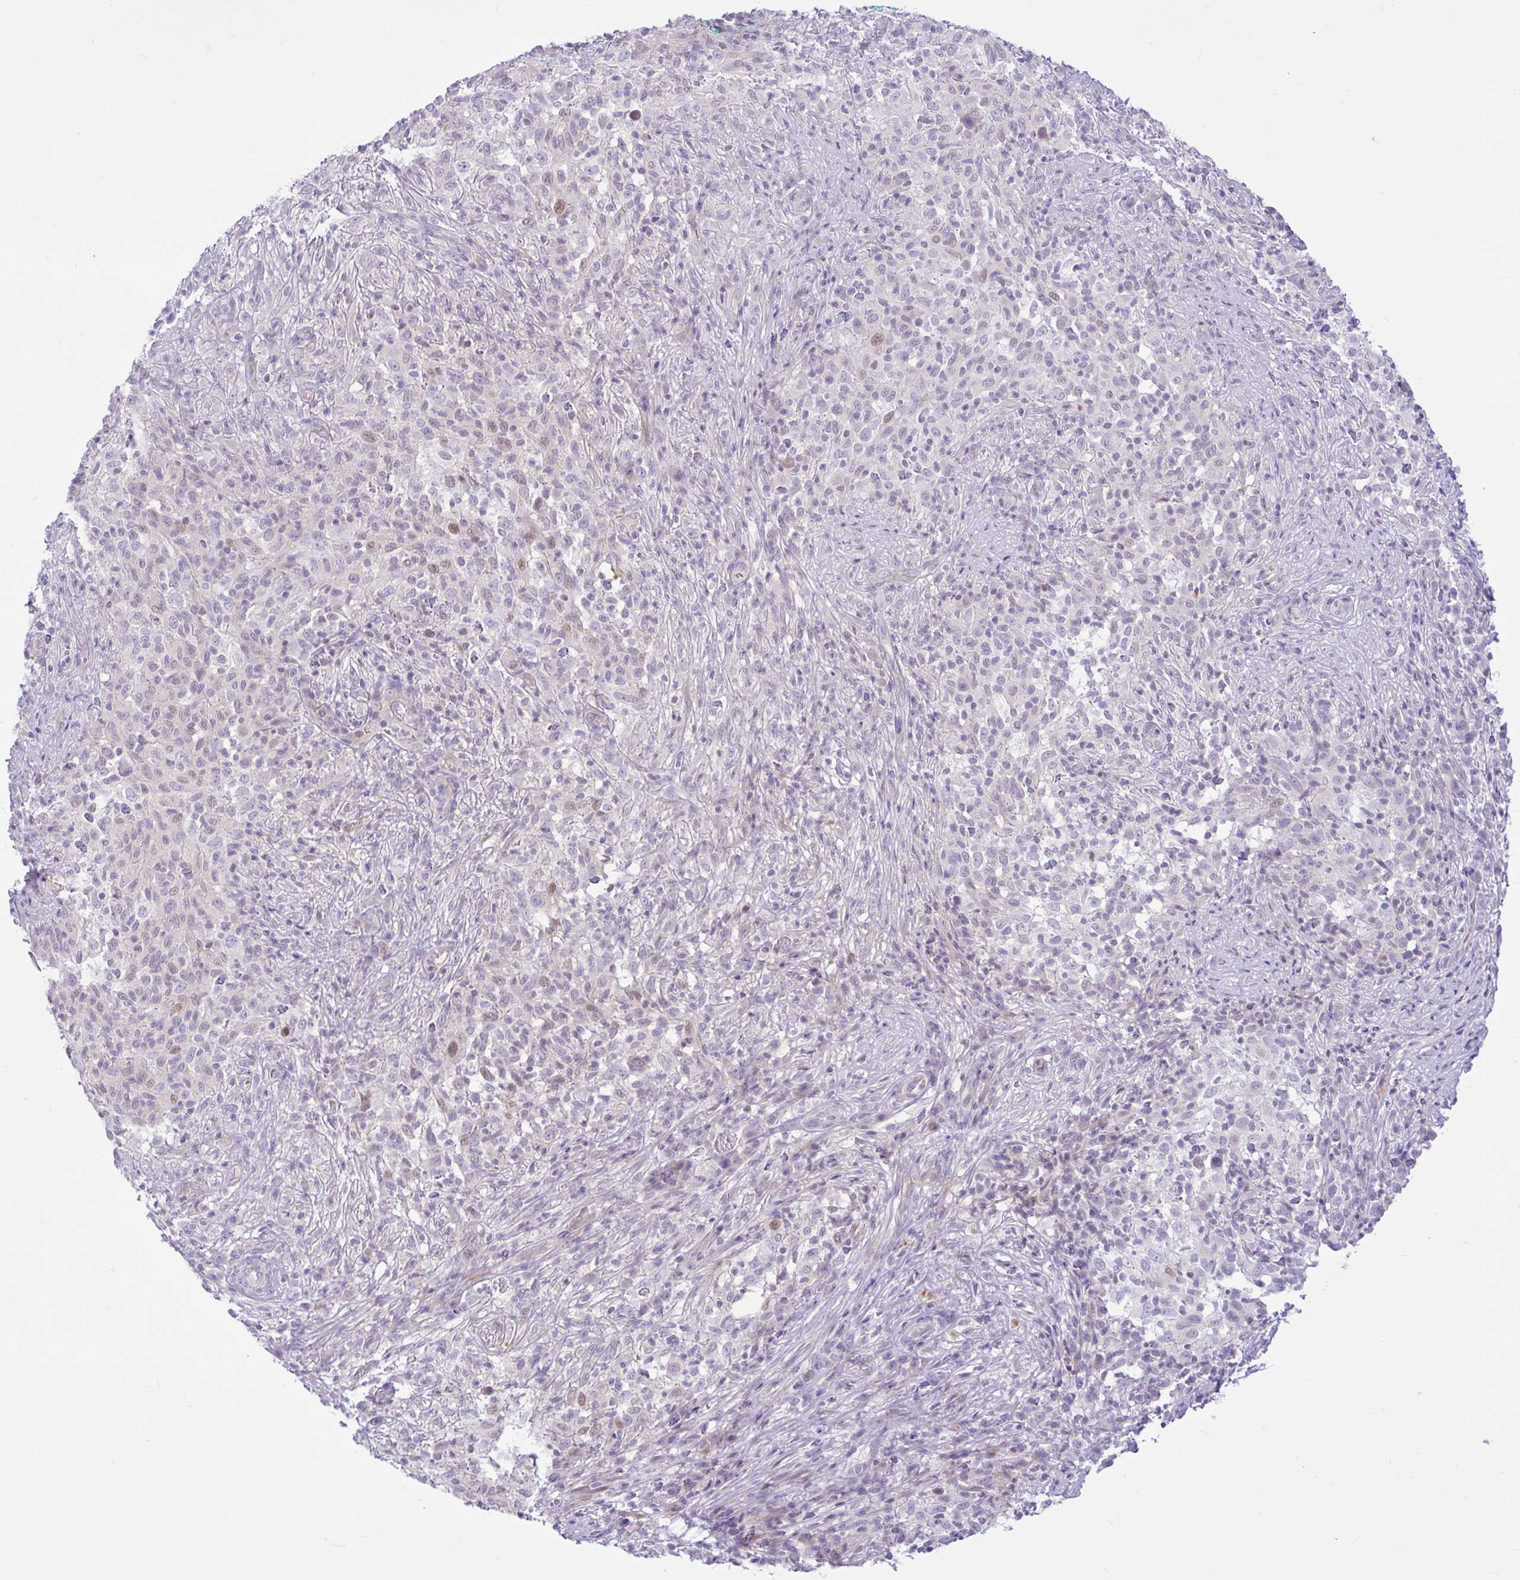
{"staining": {"intensity": "weak", "quantity": "<25%", "location": "nuclear"}, "tissue": "melanoma", "cell_type": "Tumor cells", "image_type": "cancer", "snomed": [{"axis": "morphology", "description": "Malignant melanoma, NOS"}, {"axis": "topography", "description": "Skin"}], "caption": "DAB immunohistochemical staining of human melanoma reveals no significant staining in tumor cells.", "gene": "ZNF101", "patient": {"sex": "male", "age": 66}}